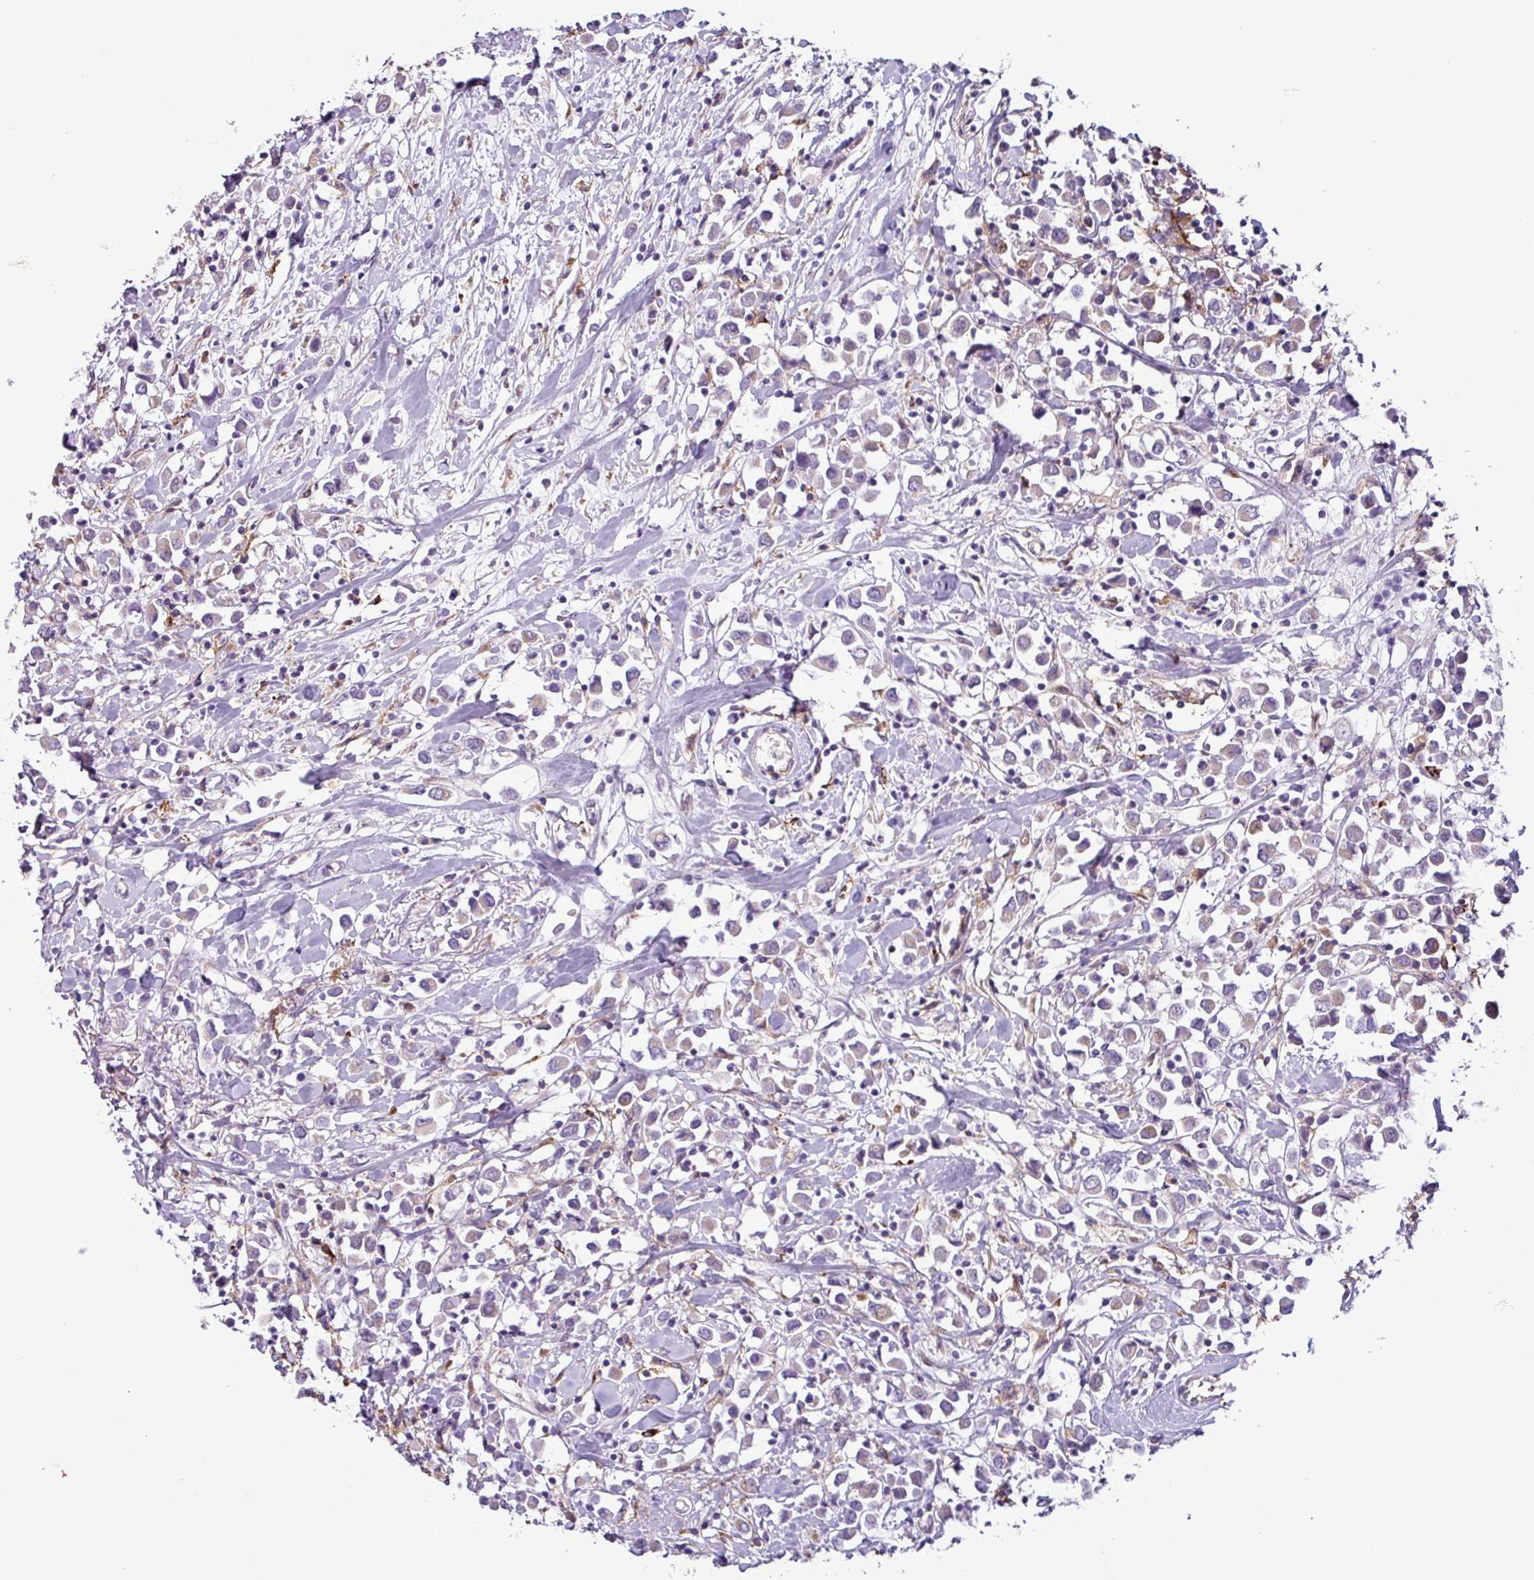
{"staining": {"intensity": "negative", "quantity": "none", "location": "none"}, "tissue": "breast cancer", "cell_type": "Tumor cells", "image_type": "cancer", "snomed": [{"axis": "morphology", "description": "Duct carcinoma"}, {"axis": "topography", "description": "Breast"}], "caption": "Immunohistochemical staining of human intraductal carcinoma (breast) demonstrates no significant staining in tumor cells.", "gene": "C9orf24", "patient": {"sex": "female", "age": 61}}